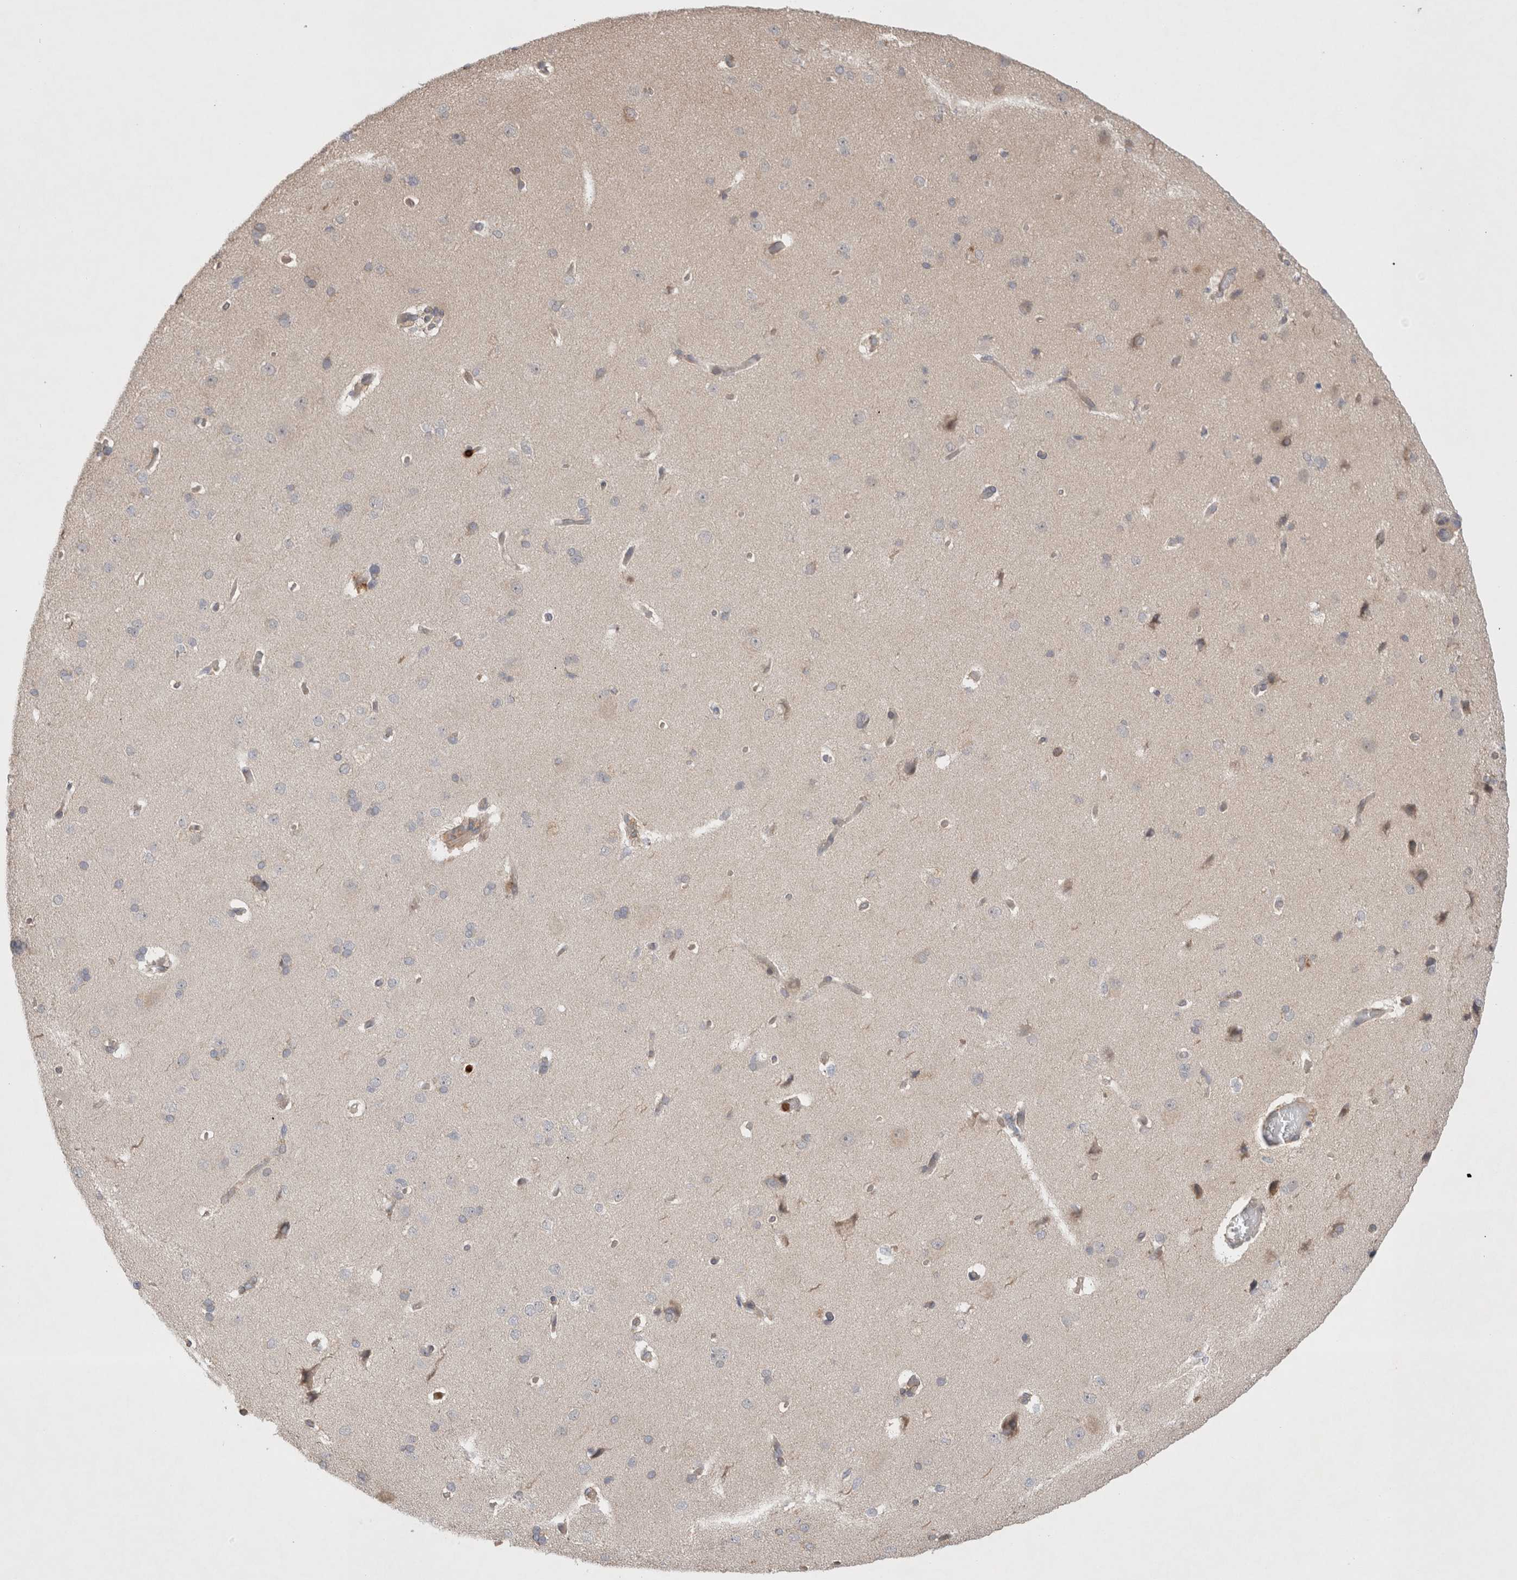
{"staining": {"intensity": "negative", "quantity": "none", "location": "none"}, "tissue": "cerebral cortex", "cell_type": "Endothelial cells", "image_type": "normal", "snomed": [{"axis": "morphology", "description": "Normal tissue, NOS"}, {"axis": "topography", "description": "Cerebral cortex"}], "caption": "Photomicrograph shows no significant protein staining in endothelial cells of benign cerebral cortex. Nuclei are stained in blue.", "gene": "GSDMB", "patient": {"sex": "male", "age": 62}}